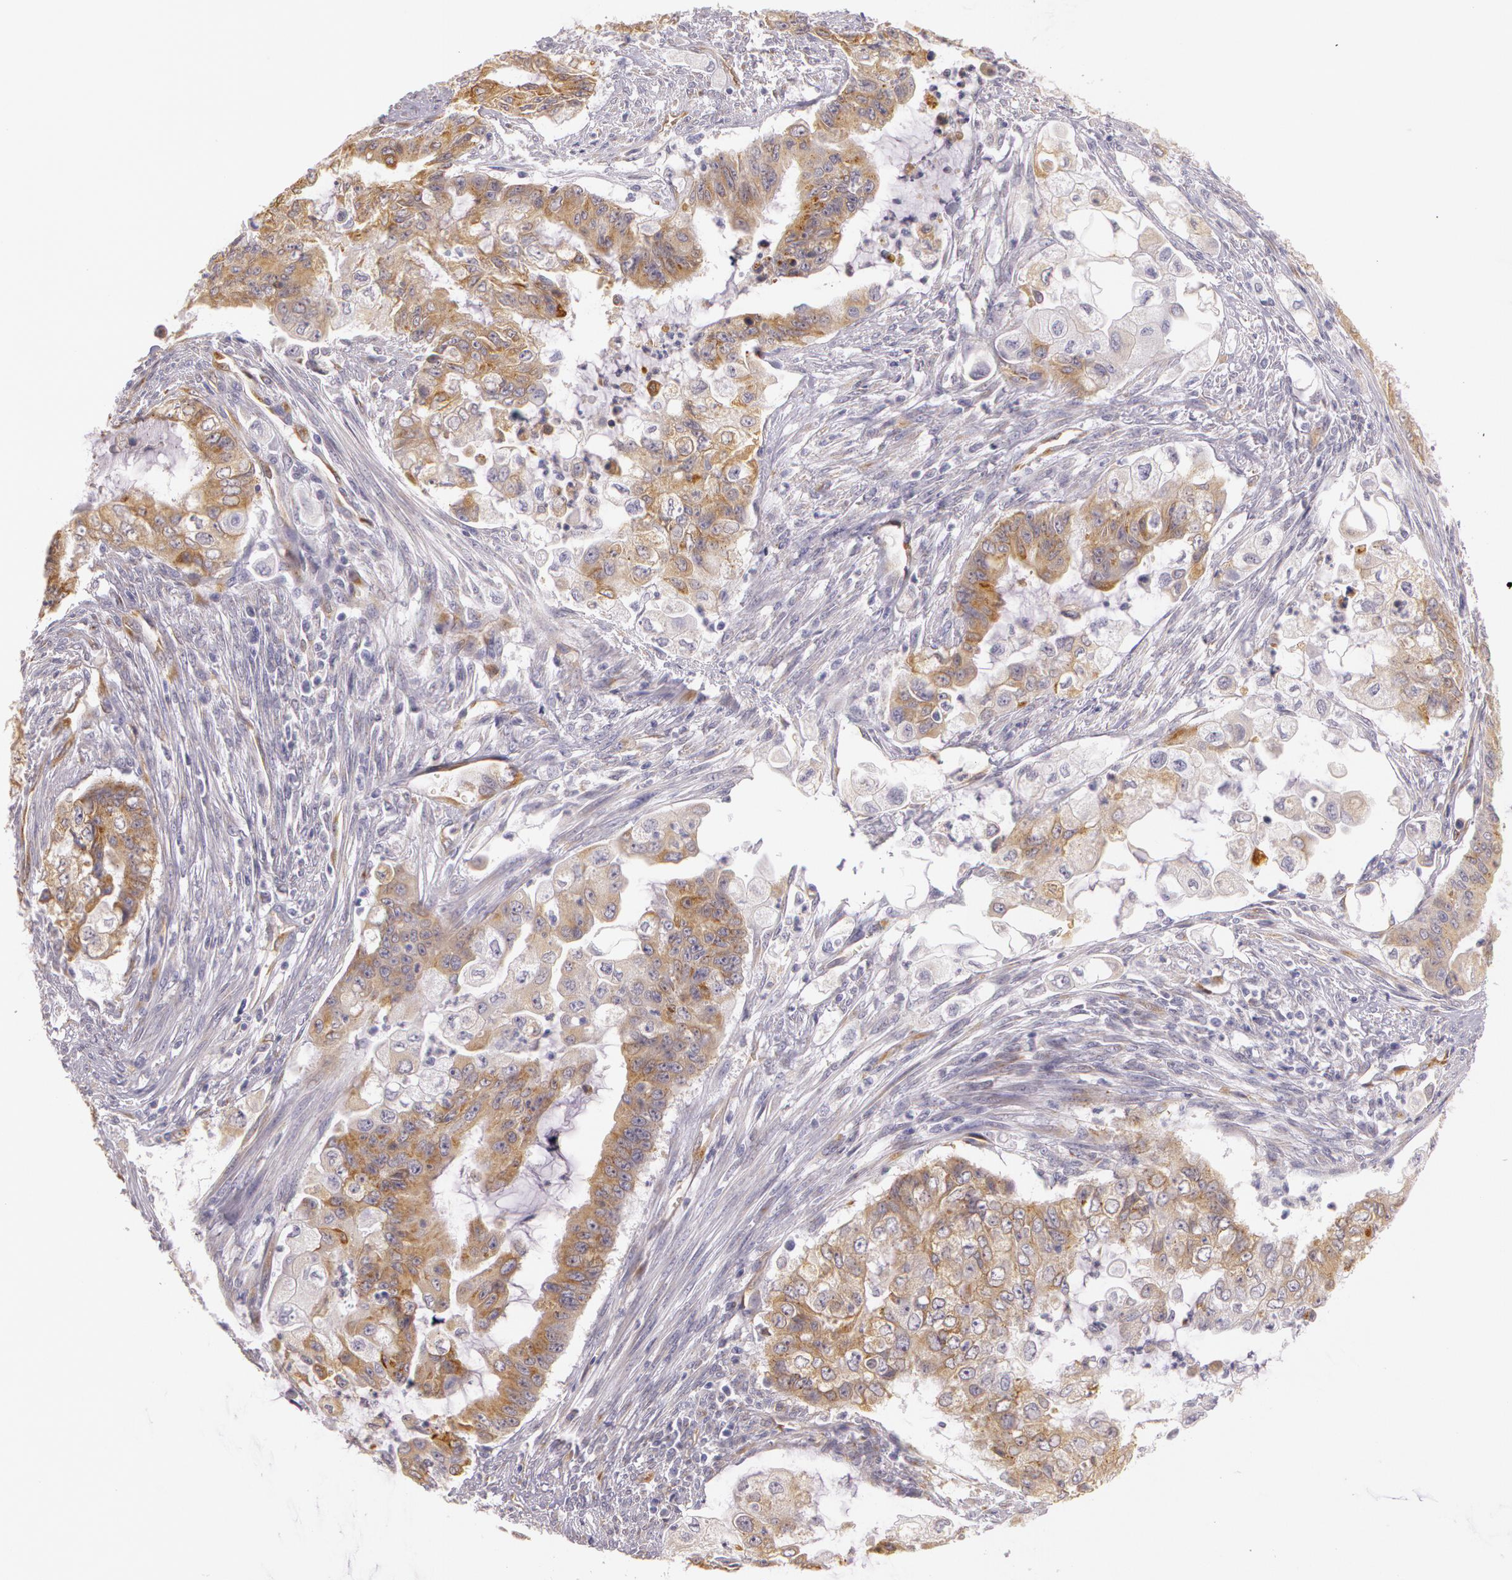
{"staining": {"intensity": "moderate", "quantity": ">75%", "location": "cytoplasmic/membranous"}, "tissue": "endometrial cancer", "cell_type": "Tumor cells", "image_type": "cancer", "snomed": [{"axis": "morphology", "description": "Adenocarcinoma, NOS"}, {"axis": "topography", "description": "Endometrium"}], "caption": "Adenocarcinoma (endometrial) stained with immunohistochemistry (IHC) displays moderate cytoplasmic/membranous expression in approximately >75% of tumor cells.", "gene": "APP", "patient": {"sex": "female", "age": 75}}